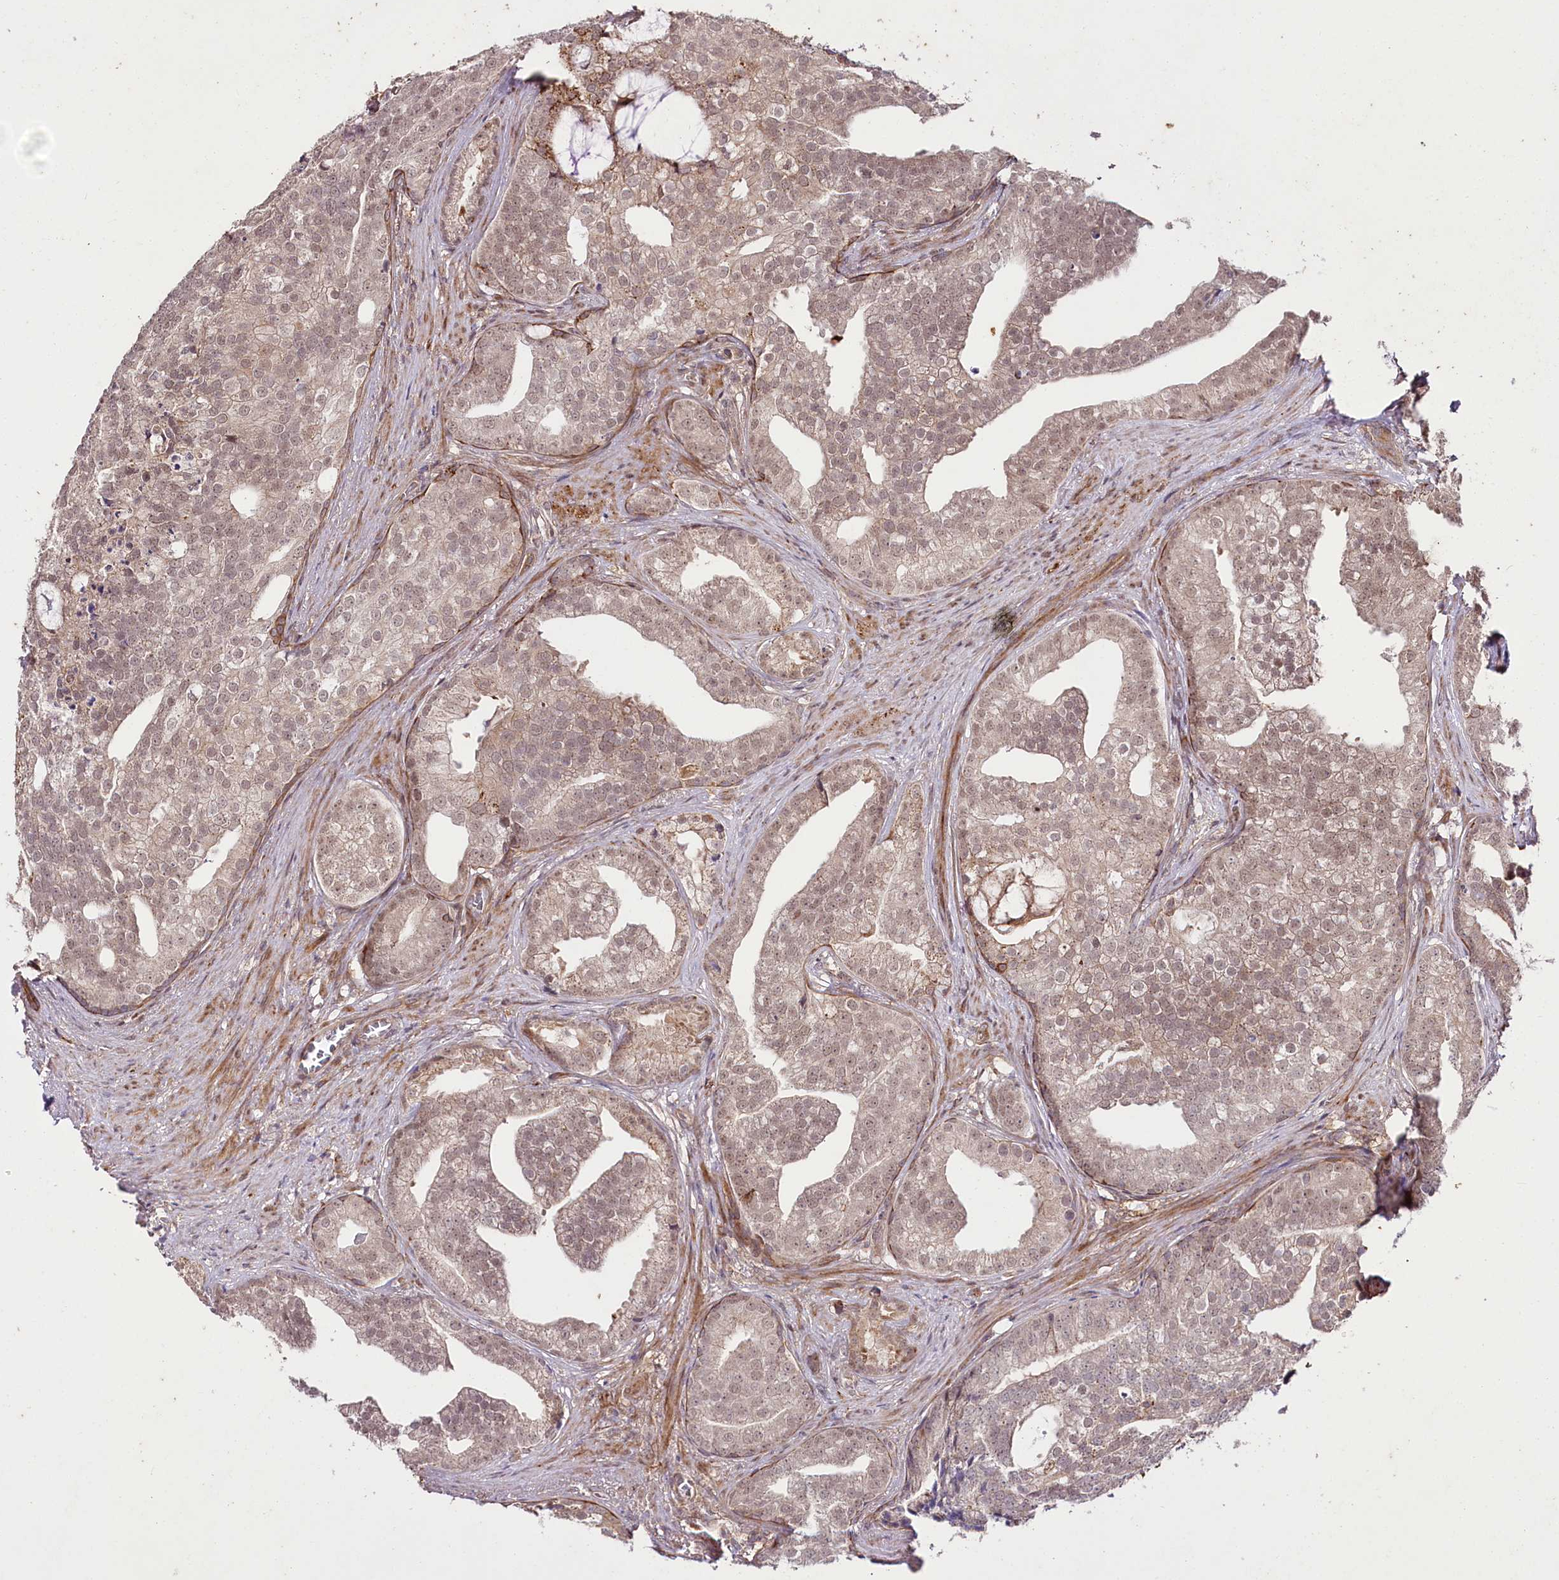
{"staining": {"intensity": "negative", "quantity": "none", "location": "none"}, "tissue": "prostate cancer", "cell_type": "Tumor cells", "image_type": "cancer", "snomed": [{"axis": "morphology", "description": "Adenocarcinoma, Low grade"}, {"axis": "topography", "description": "Prostate"}], "caption": "Protein analysis of low-grade adenocarcinoma (prostate) exhibits no significant positivity in tumor cells. The staining was performed using DAB (3,3'-diaminobenzidine) to visualize the protein expression in brown, while the nuclei were stained in blue with hematoxylin (Magnification: 20x).", "gene": "PHLDB1", "patient": {"sex": "male", "age": 71}}